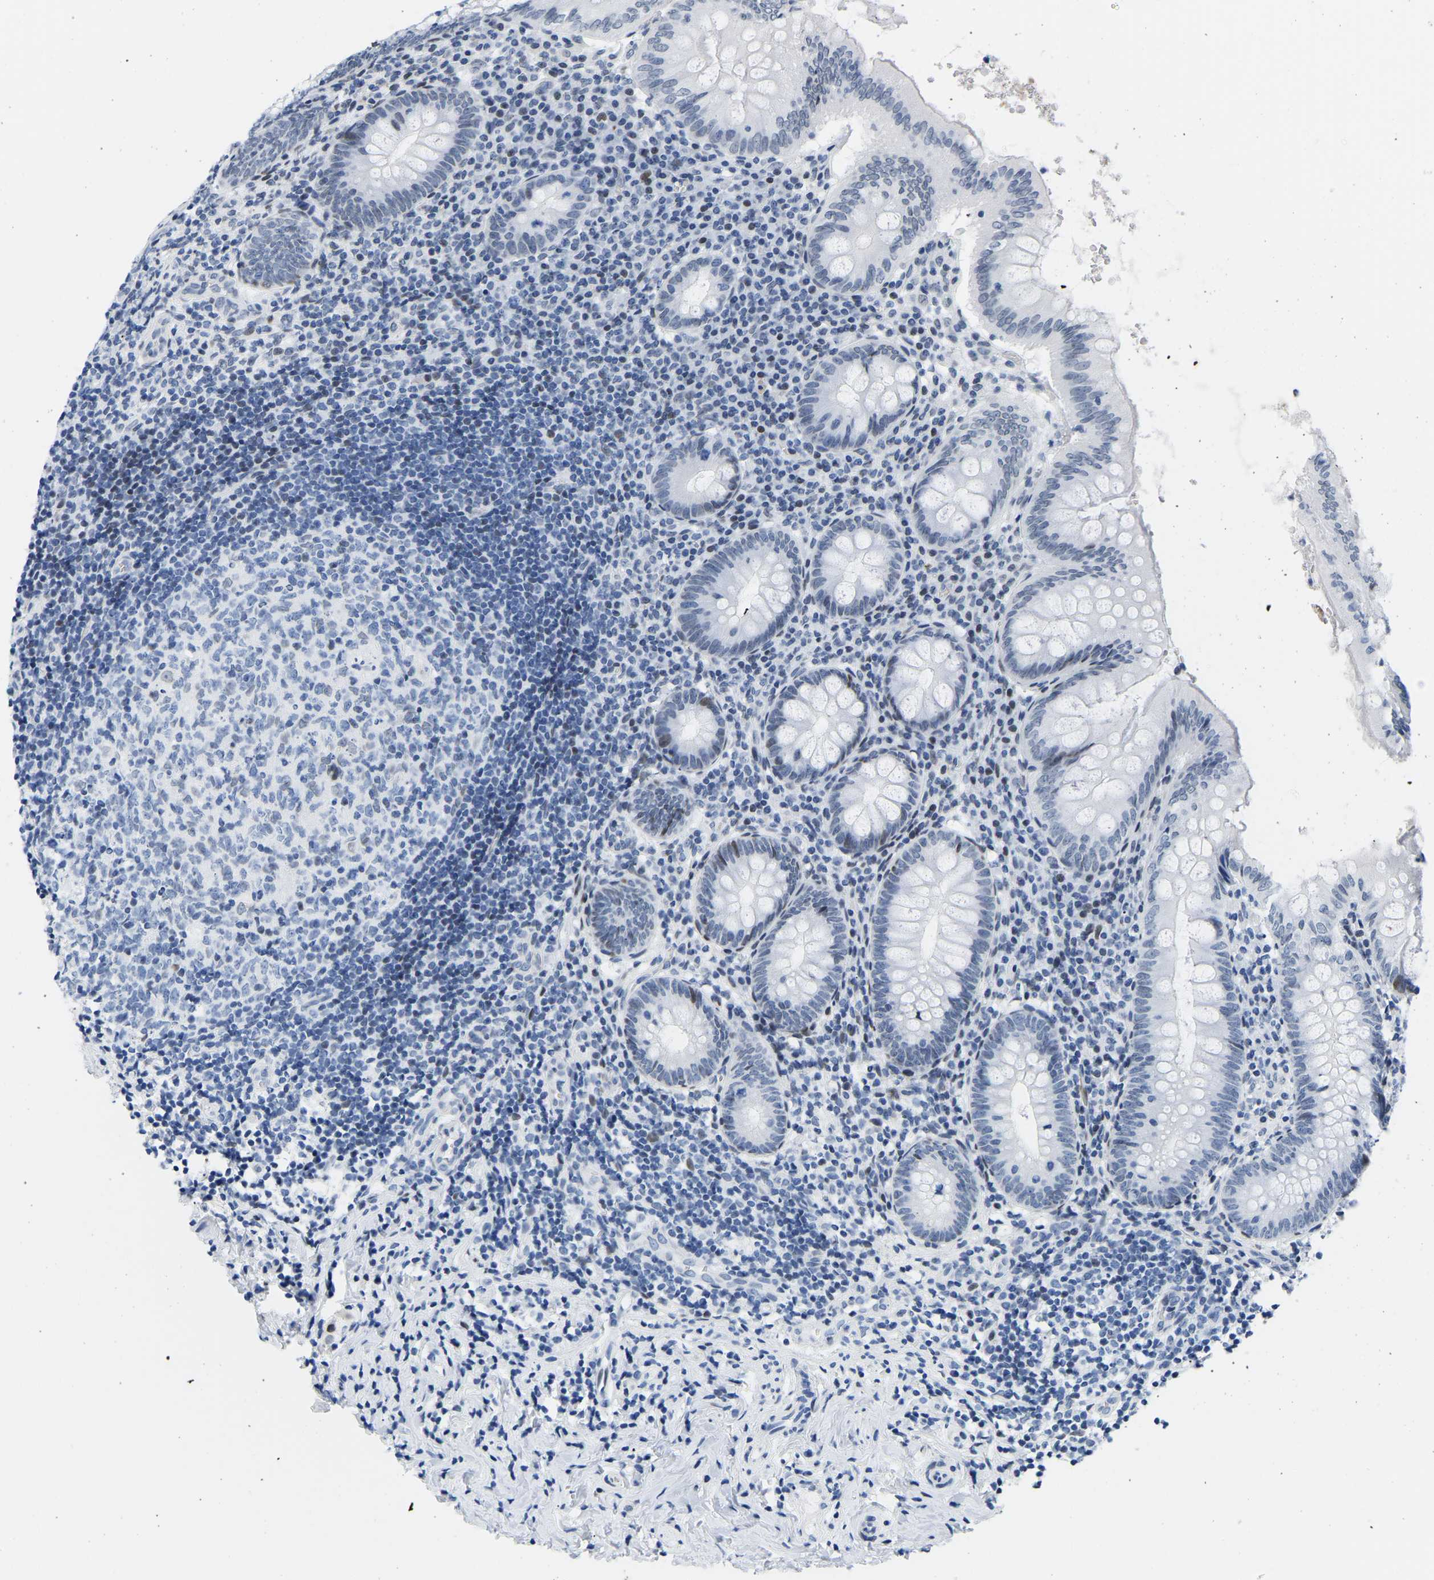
{"staining": {"intensity": "weak", "quantity": "<25%", "location": "nuclear"}, "tissue": "appendix", "cell_type": "Glandular cells", "image_type": "normal", "snomed": [{"axis": "morphology", "description": "Normal tissue, NOS"}, {"axis": "topography", "description": "Appendix"}], "caption": "Immunohistochemistry of benign appendix shows no positivity in glandular cells.", "gene": "UPK3A", "patient": {"sex": "male", "age": 8}}